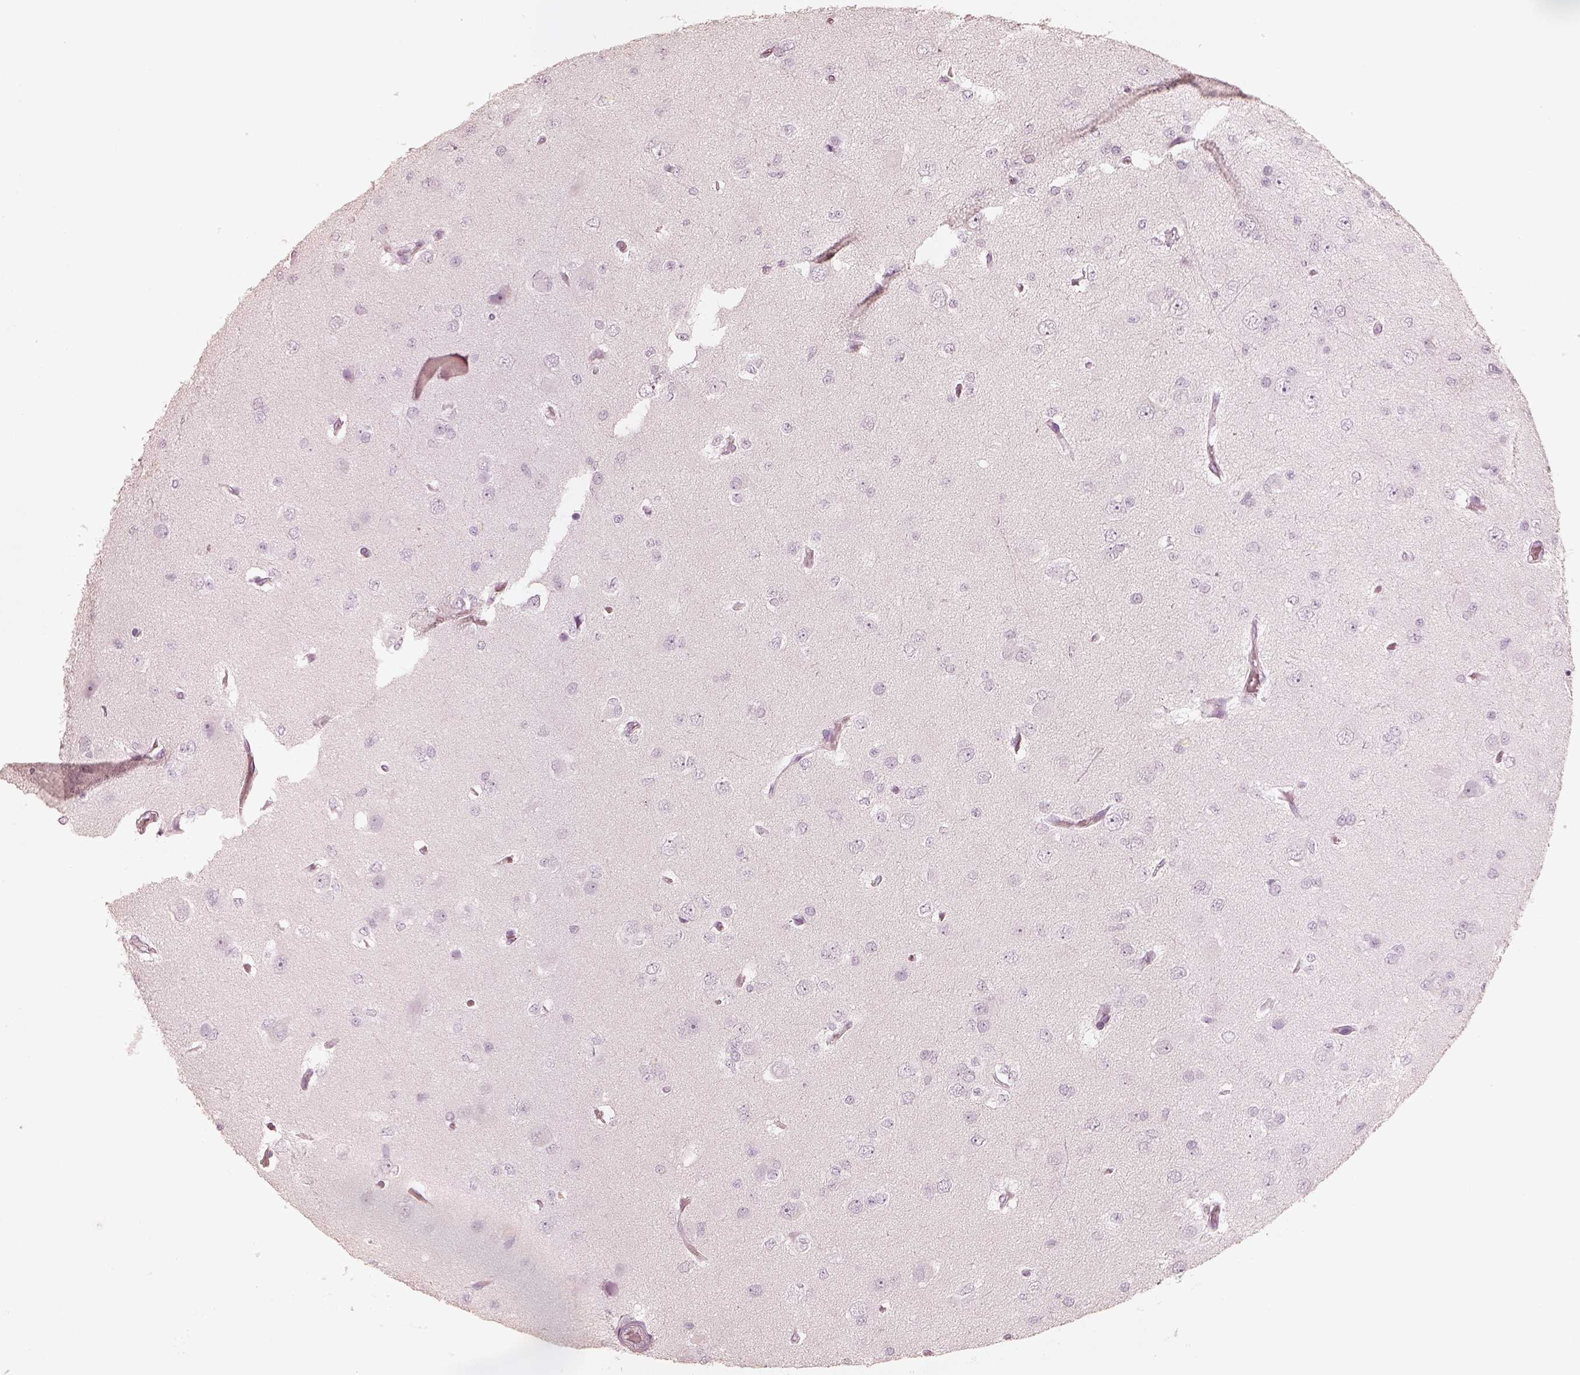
{"staining": {"intensity": "negative", "quantity": "none", "location": "none"}, "tissue": "glioma", "cell_type": "Tumor cells", "image_type": "cancer", "snomed": [{"axis": "morphology", "description": "Glioma, malignant, Low grade"}, {"axis": "topography", "description": "Brain"}], "caption": "High power microscopy photomicrograph of an immunohistochemistry histopathology image of glioma, revealing no significant staining in tumor cells. (Immunohistochemistry (ihc), brightfield microscopy, high magnification).", "gene": "KRT72", "patient": {"sex": "male", "age": 27}}